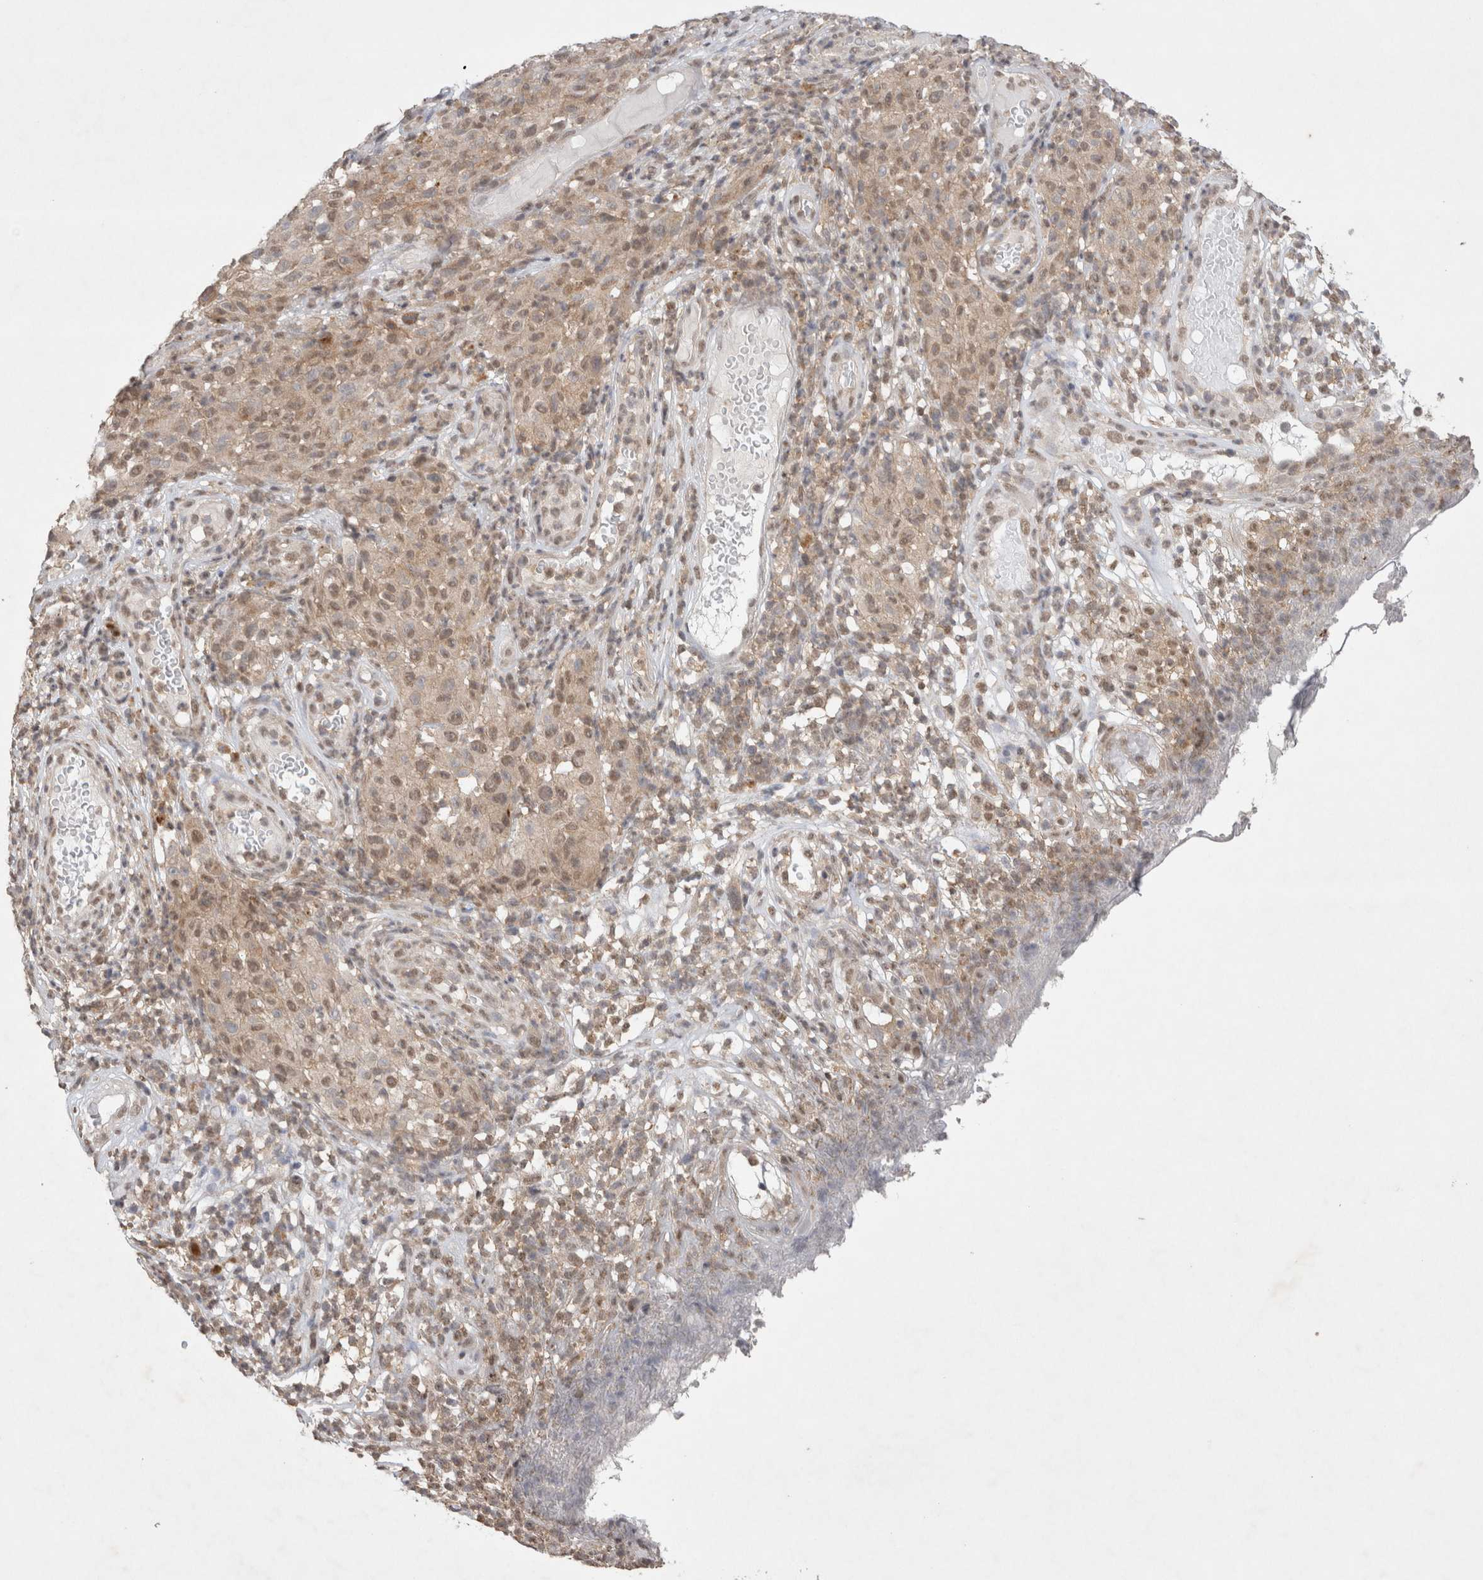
{"staining": {"intensity": "weak", "quantity": "25%-75%", "location": "cytoplasmic/membranous,nuclear"}, "tissue": "melanoma", "cell_type": "Tumor cells", "image_type": "cancer", "snomed": [{"axis": "morphology", "description": "Malignant melanoma, NOS"}, {"axis": "topography", "description": "Skin"}], "caption": "A micrograph showing weak cytoplasmic/membranous and nuclear expression in about 25%-75% of tumor cells in malignant melanoma, as visualized by brown immunohistochemical staining.", "gene": "WIPF2", "patient": {"sex": "female", "age": 82}}